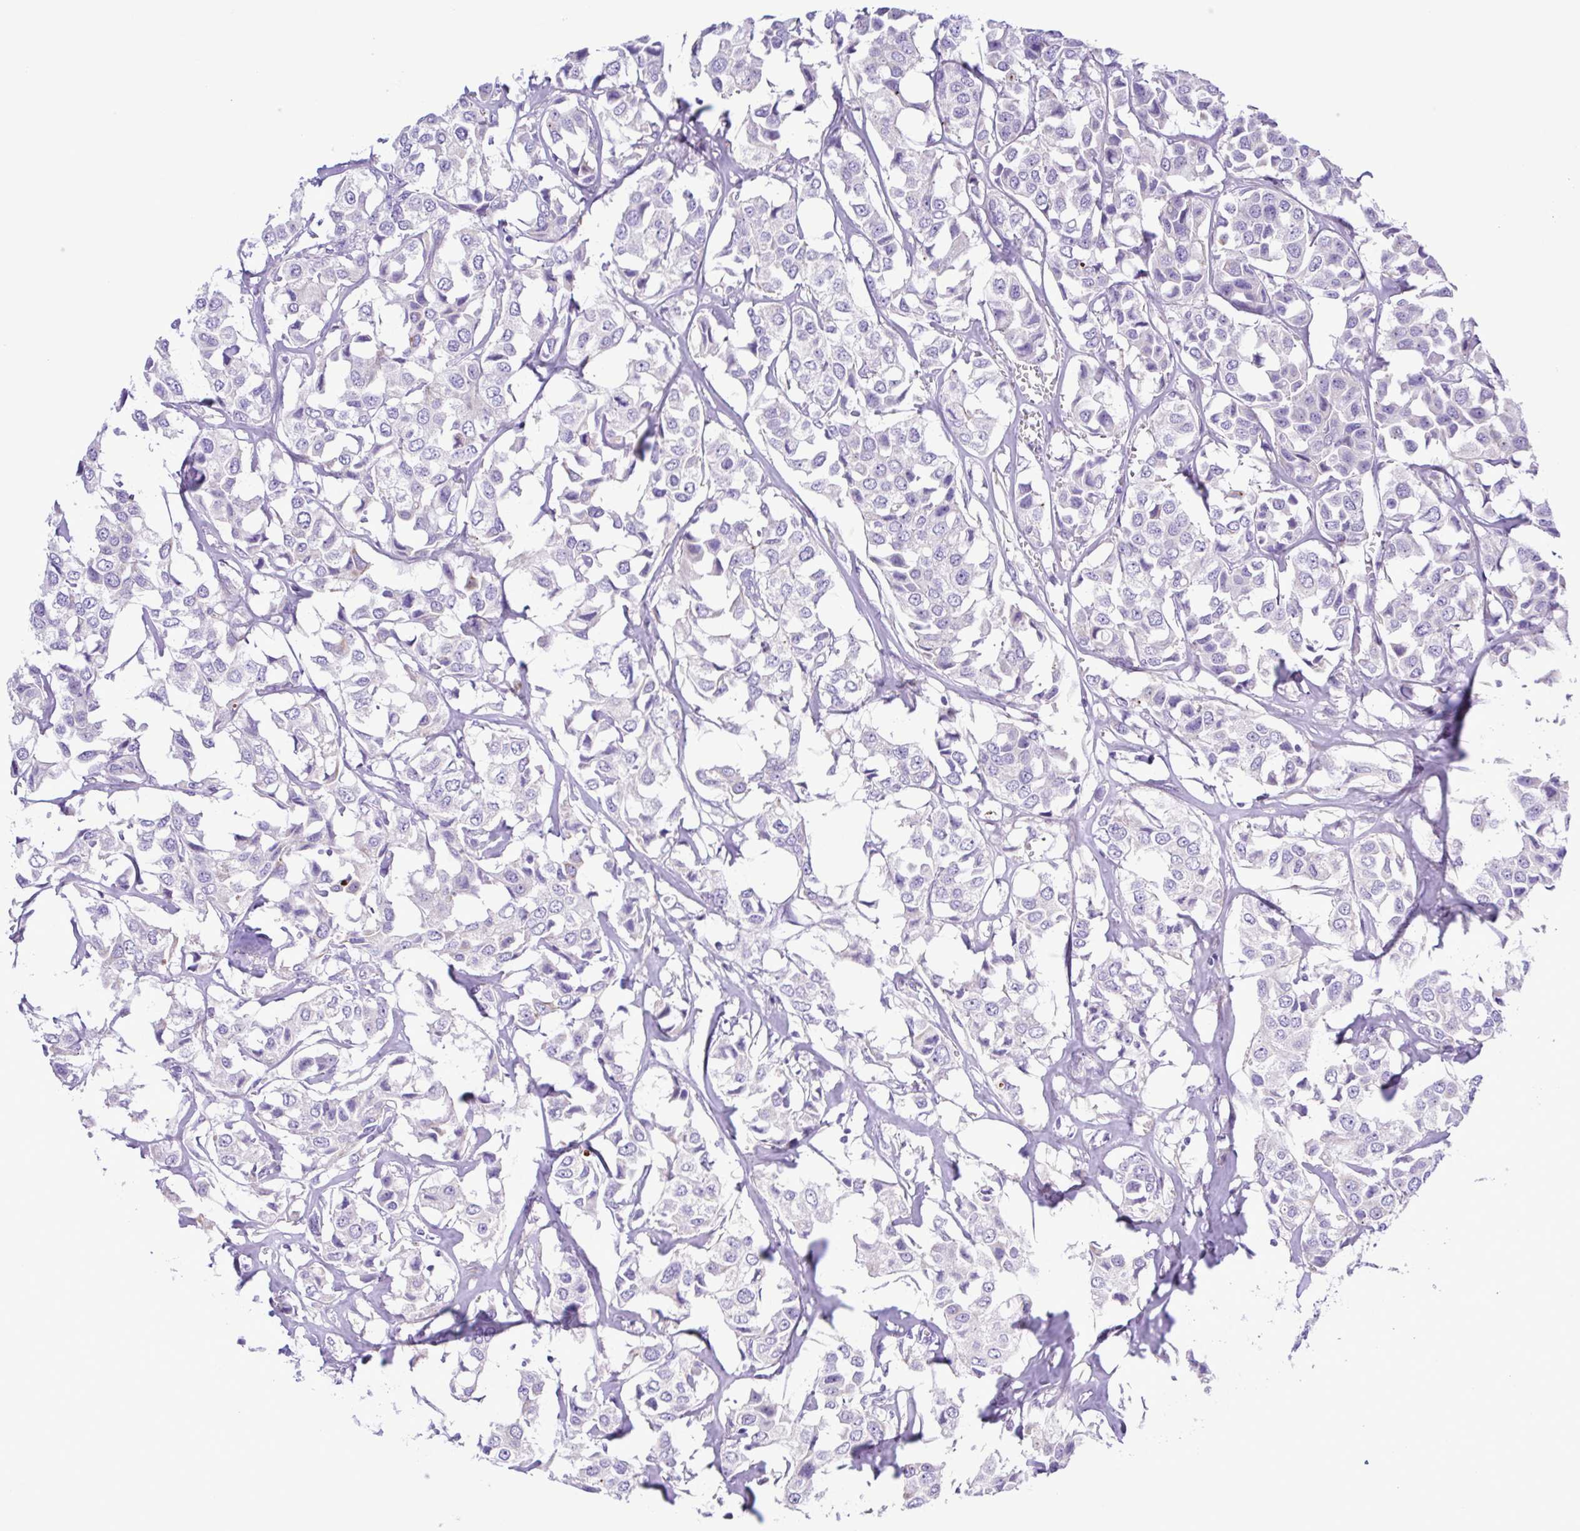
{"staining": {"intensity": "negative", "quantity": "none", "location": "none"}, "tissue": "breast cancer", "cell_type": "Tumor cells", "image_type": "cancer", "snomed": [{"axis": "morphology", "description": "Duct carcinoma"}, {"axis": "topography", "description": "Breast"}], "caption": "A histopathology image of breast cancer stained for a protein exhibits no brown staining in tumor cells.", "gene": "GABBR2", "patient": {"sex": "female", "age": 80}}